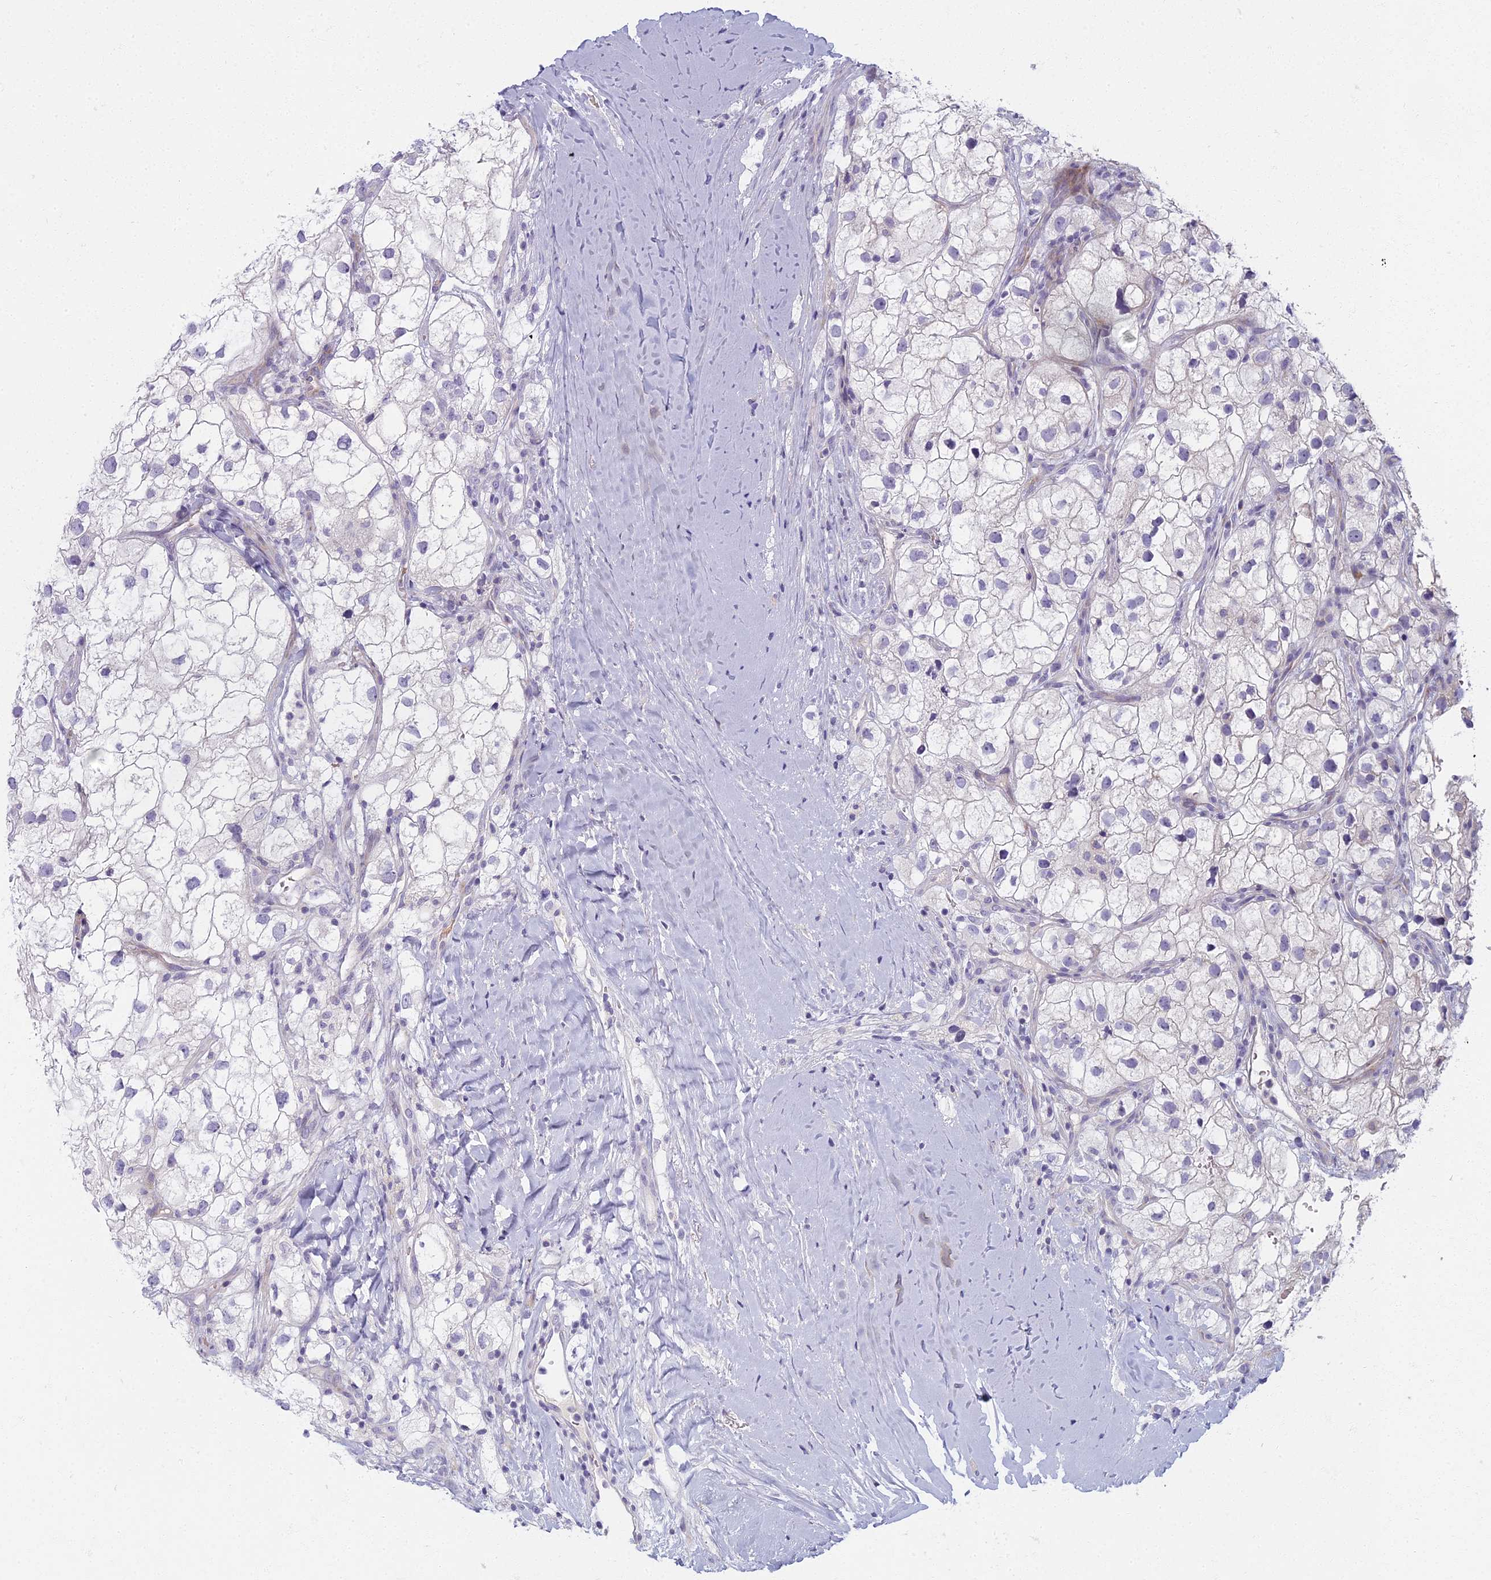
{"staining": {"intensity": "negative", "quantity": "none", "location": "none"}, "tissue": "renal cancer", "cell_type": "Tumor cells", "image_type": "cancer", "snomed": [{"axis": "morphology", "description": "Adenocarcinoma, NOS"}, {"axis": "topography", "description": "Kidney"}], "caption": "Adenocarcinoma (renal) was stained to show a protein in brown. There is no significant expression in tumor cells.", "gene": "ARL15", "patient": {"sex": "male", "age": 59}}